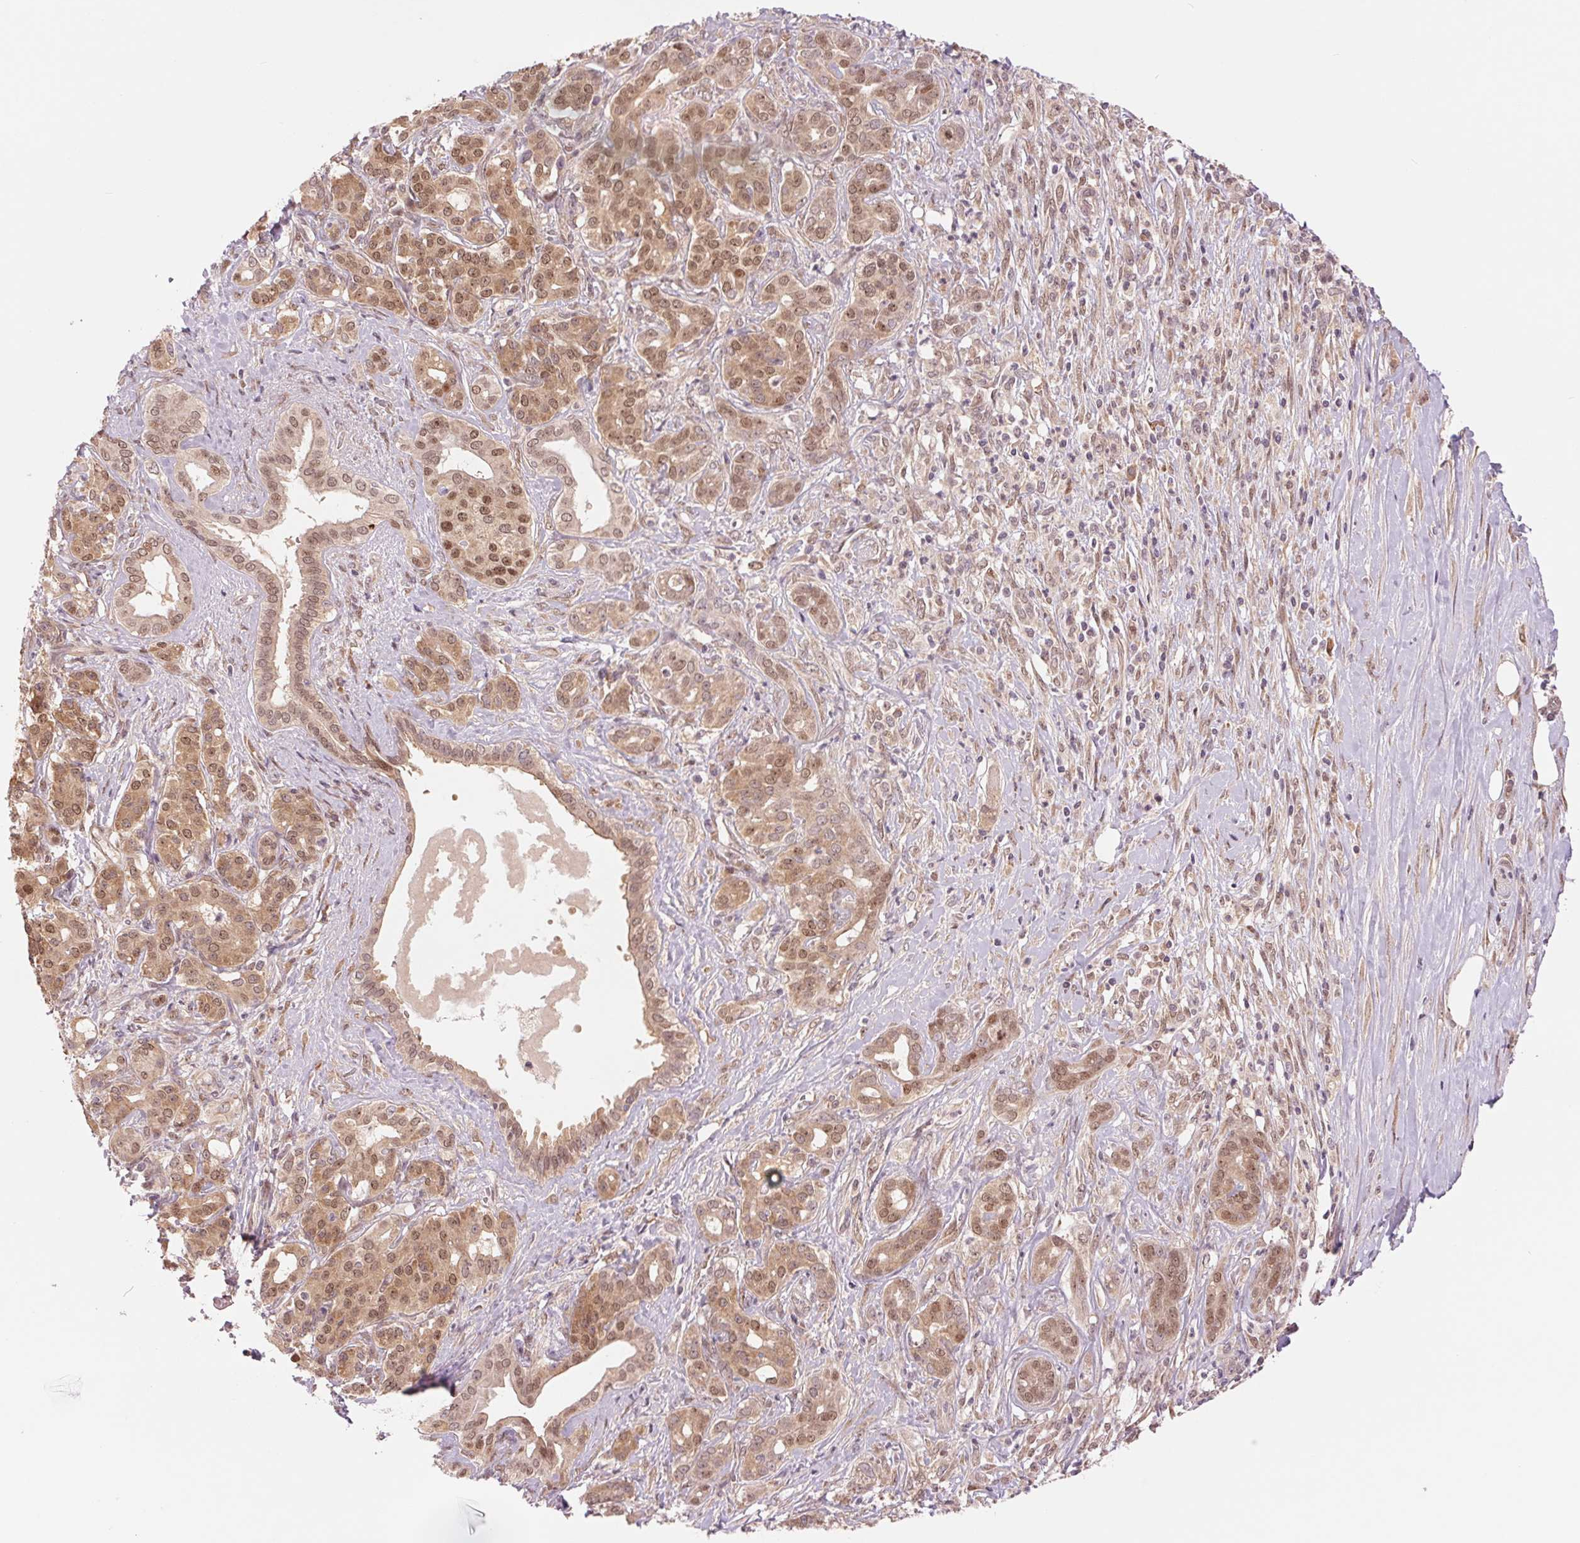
{"staining": {"intensity": "moderate", "quantity": ">75%", "location": "cytoplasmic/membranous,nuclear"}, "tissue": "pancreatic cancer", "cell_type": "Tumor cells", "image_type": "cancer", "snomed": [{"axis": "morphology", "description": "Normal tissue, NOS"}, {"axis": "morphology", "description": "Inflammation, NOS"}, {"axis": "morphology", "description": "Adenocarcinoma, NOS"}, {"axis": "topography", "description": "Pancreas"}], "caption": "Immunohistochemistry image of neoplastic tissue: human pancreatic adenocarcinoma stained using immunohistochemistry (IHC) reveals medium levels of moderate protein expression localized specifically in the cytoplasmic/membranous and nuclear of tumor cells, appearing as a cytoplasmic/membranous and nuclear brown color.", "gene": "ERI3", "patient": {"sex": "male", "age": 57}}